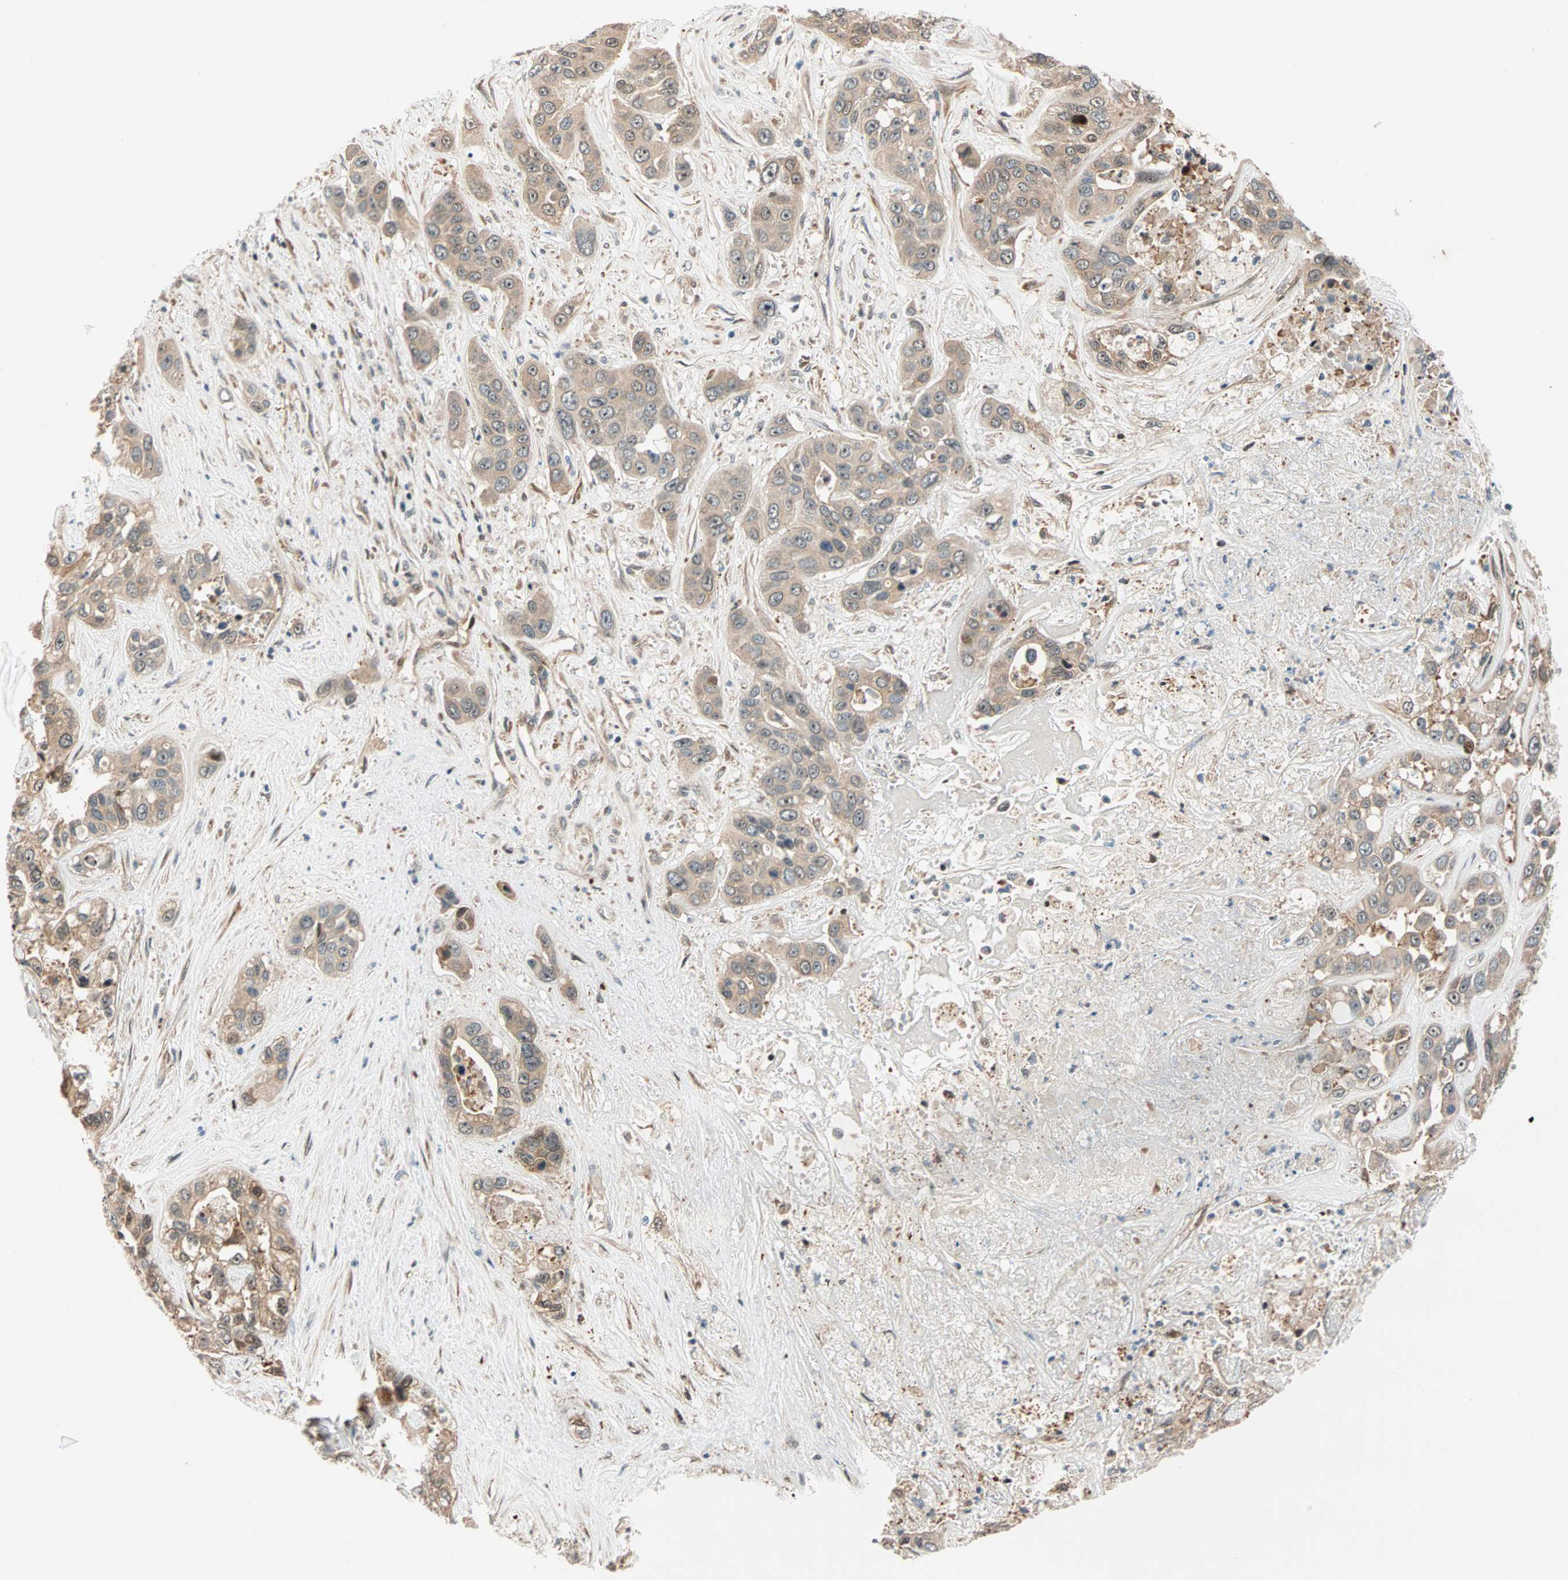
{"staining": {"intensity": "weak", "quantity": ">75%", "location": "cytoplasmic/membranous"}, "tissue": "liver cancer", "cell_type": "Tumor cells", "image_type": "cancer", "snomed": [{"axis": "morphology", "description": "Cholangiocarcinoma"}, {"axis": "topography", "description": "Liver"}], "caption": "Liver cancer (cholangiocarcinoma) tissue reveals weak cytoplasmic/membranous staining in about >75% of tumor cells, visualized by immunohistochemistry.", "gene": "HECW1", "patient": {"sex": "female", "age": 52}}